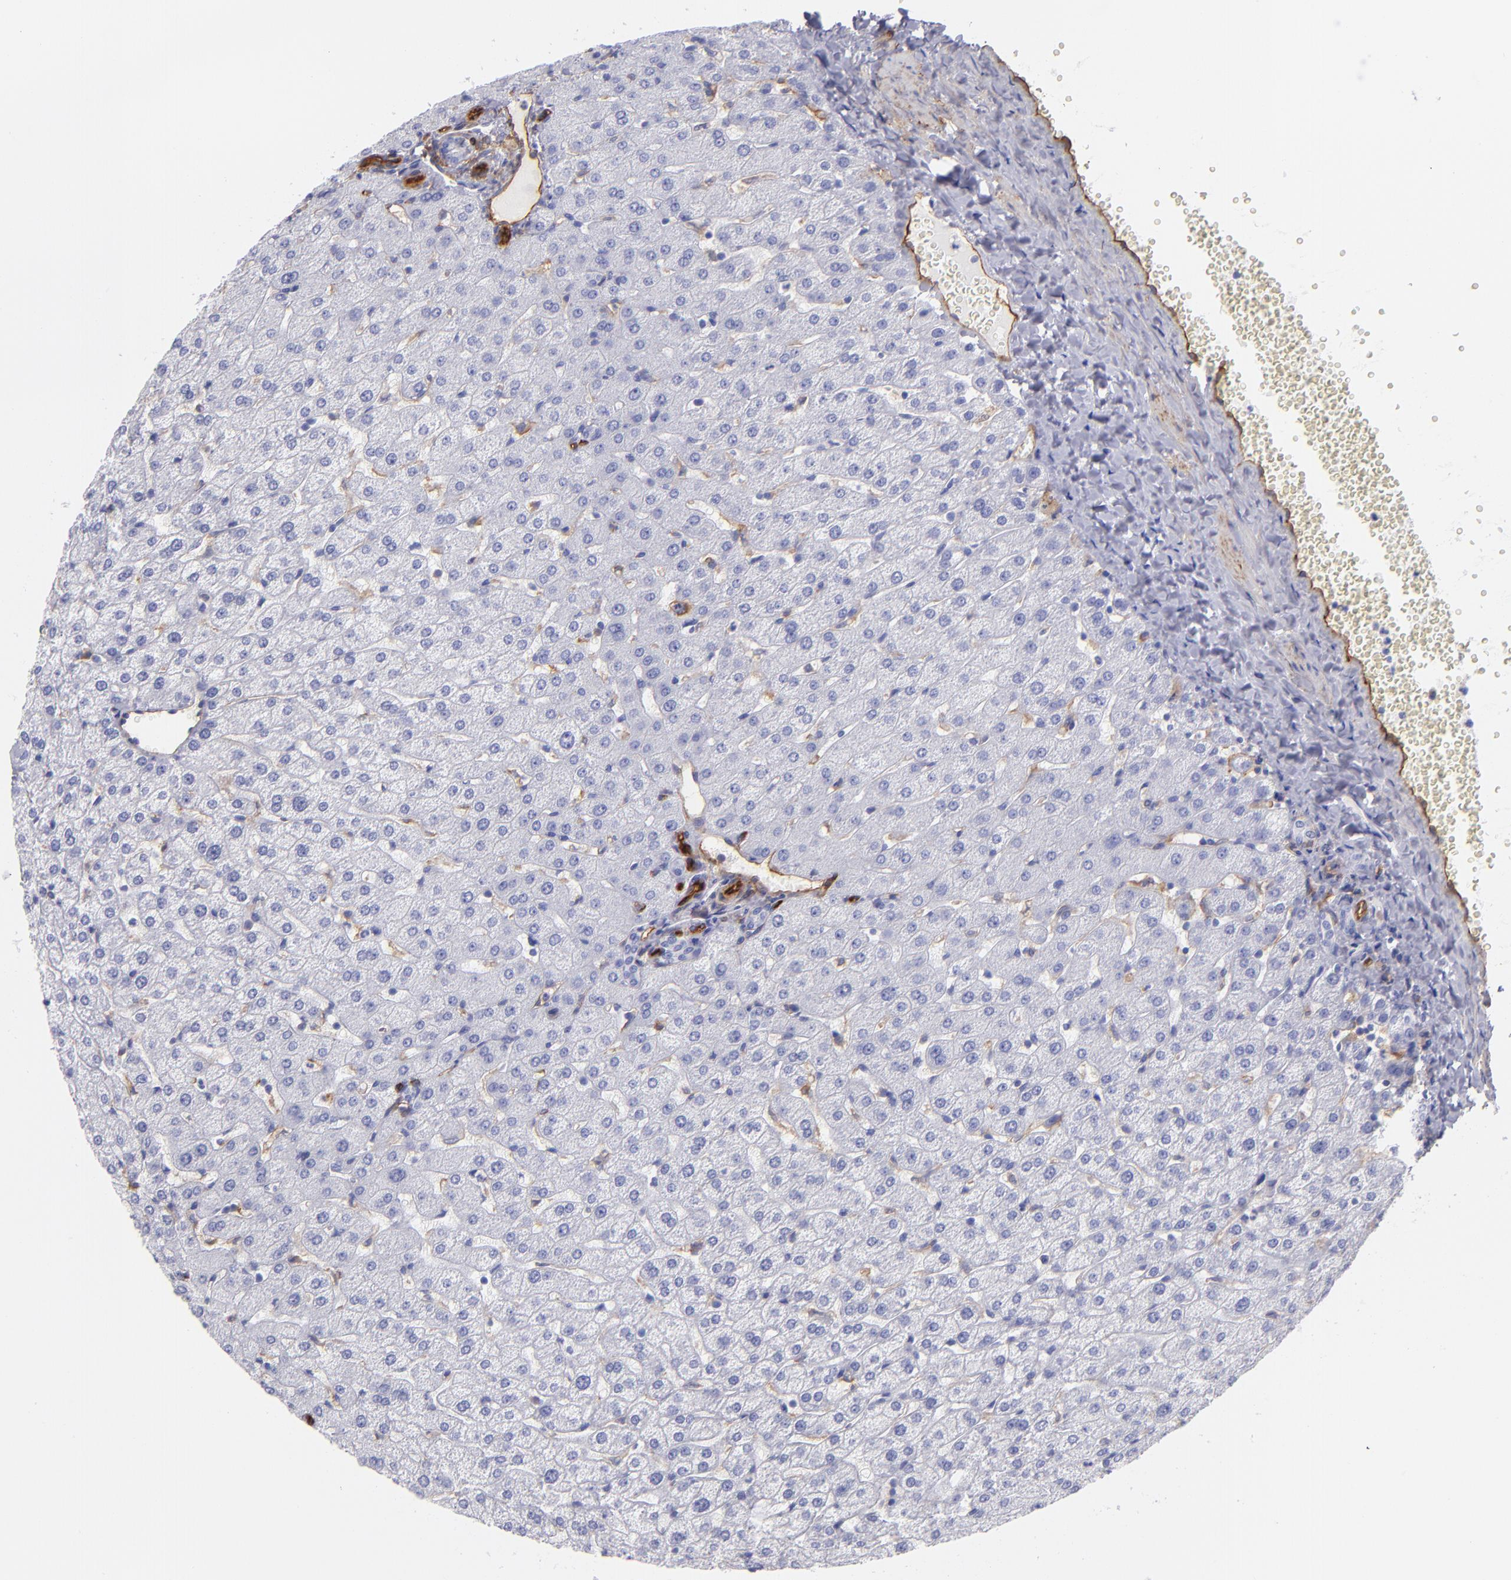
{"staining": {"intensity": "negative", "quantity": "none", "location": "none"}, "tissue": "liver", "cell_type": "Cholangiocytes", "image_type": "normal", "snomed": [{"axis": "morphology", "description": "Normal tissue, NOS"}, {"axis": "morphology", "description": "Fibrosis, NOS"}, {"axis": "topography", "description": "Liver"}], "caption": "This is an immunohistochemistry (IHC) photomicrograph of normal liver. There is no expression in cholangiocytes.", "gene": "ENTPD1", "patient": {"sex": "female", "age": 29}}